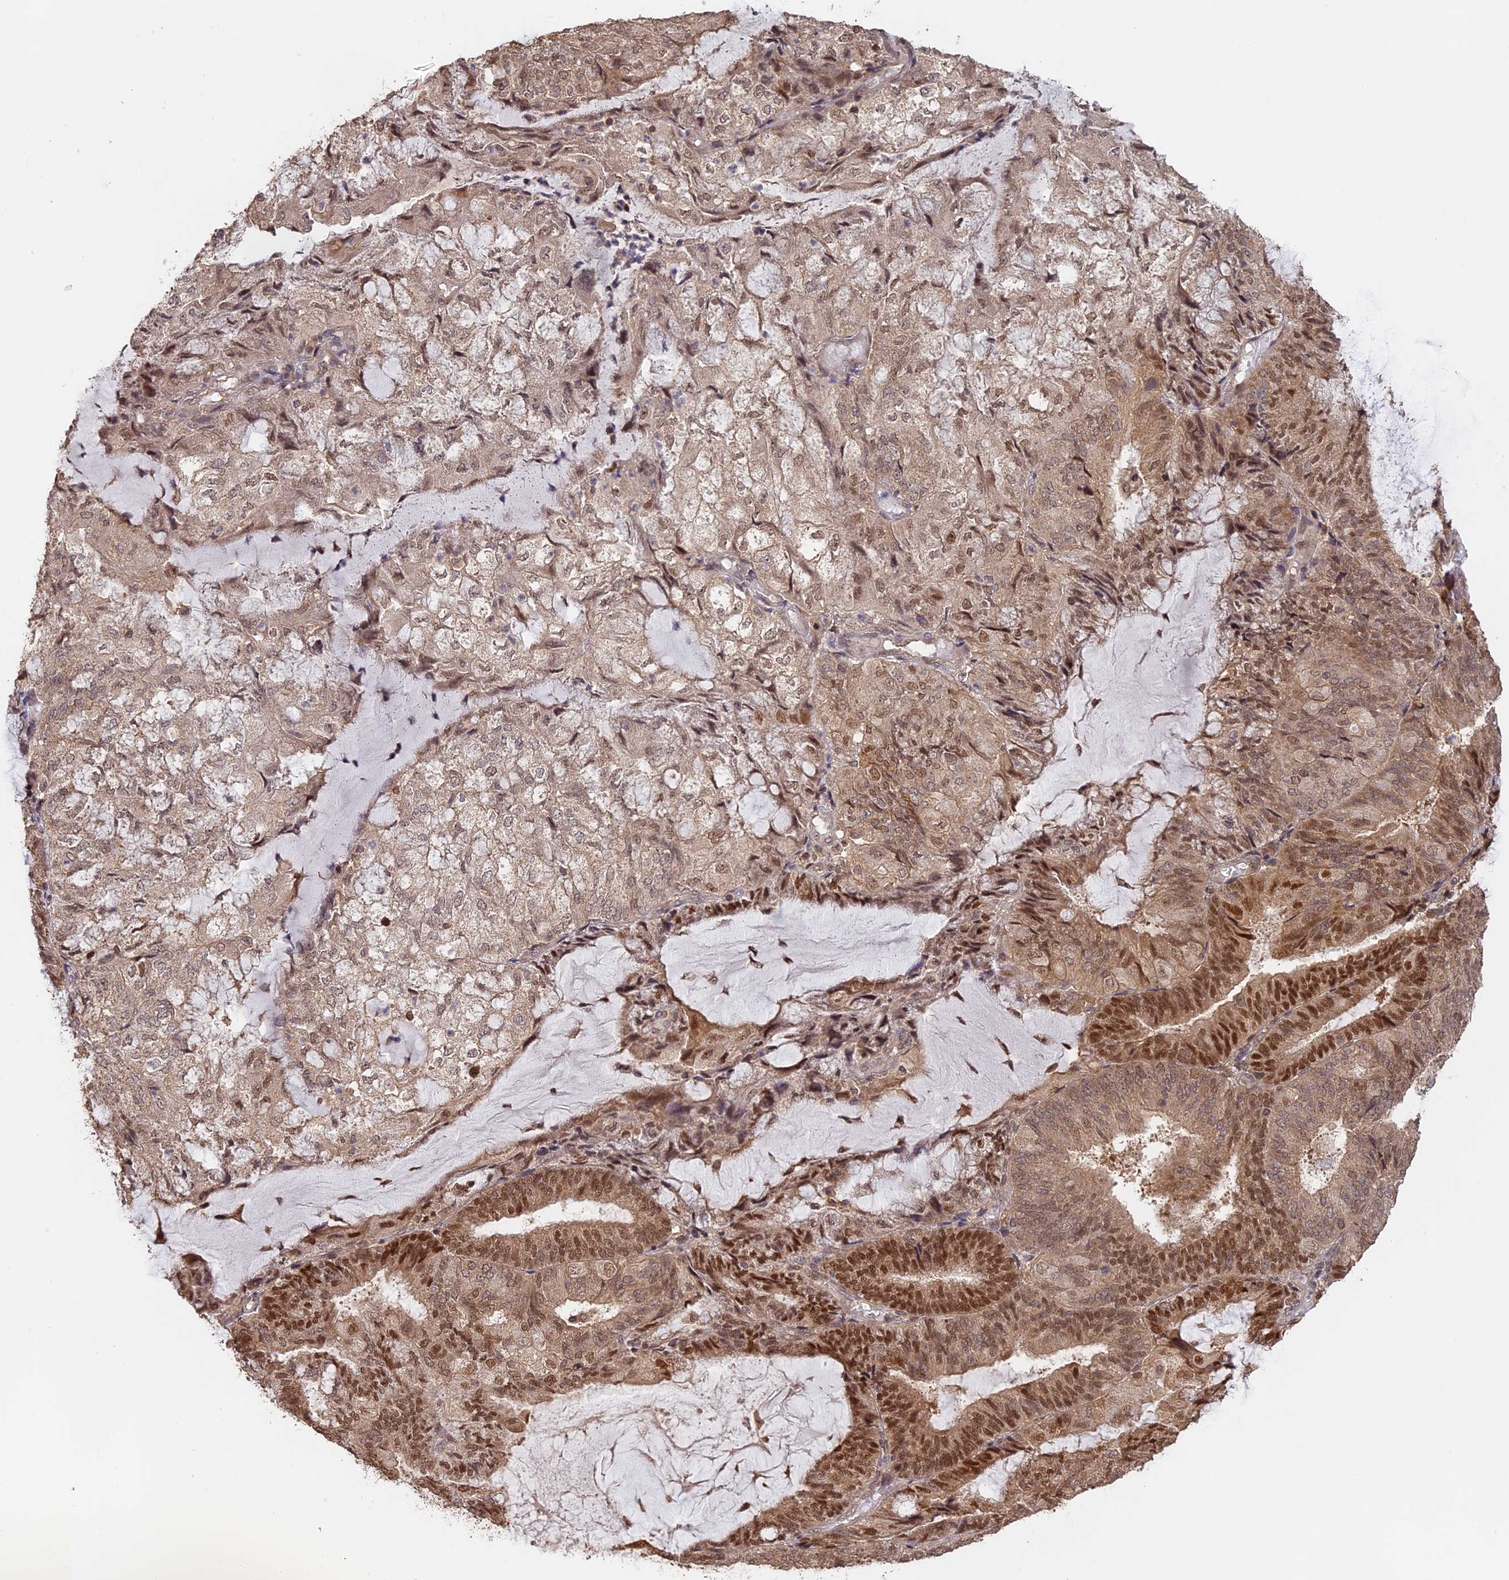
{"staining": {"intensity": "moderate", "quantity": ">75%", "location": "cytoplasmic/membranous,nuclear"}, "tissue": "endometrial cancer", "cell_type": "Tumor cells", "image_type": "cancer", "snomed": [{"axis": "morphology", "description": "Adenocarcinoma, NOS"}, {"axis": "topography", "description": "Endometrium"}], "caption": "Moderate cytoplasmic/membranous and nuclear protein positivity is seen in approximately >75% of tumor cells in endometrial cancer (adenocarcinoma).", "gene": "MYBL2", "patient": {"sex": "female", "age": 81}}